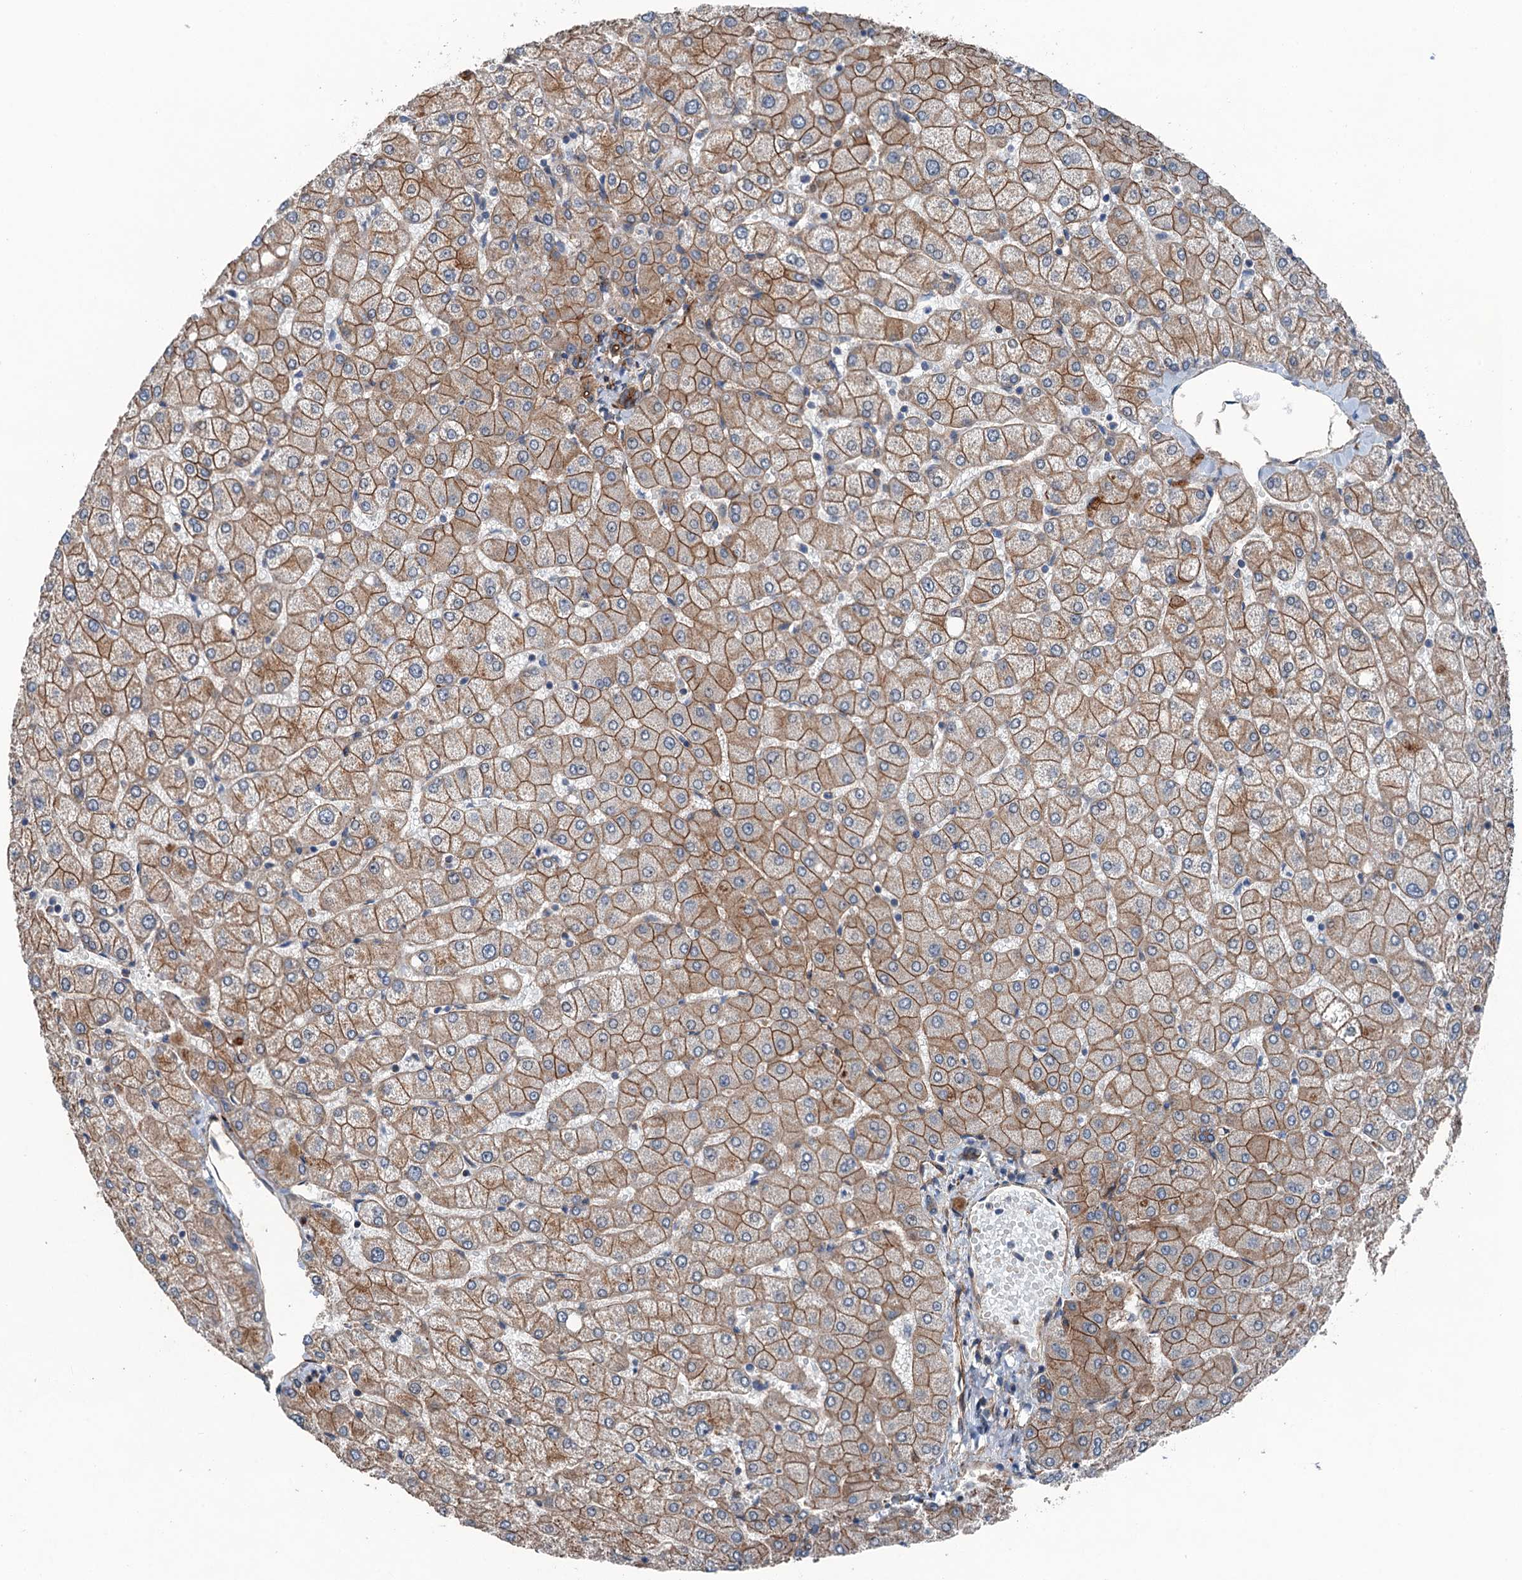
{"staining": {"intensity": "moderate", "quantity": ">75%", "location": "cytoplasmic/membranous"}, "tissue": "liver", "cell_type": "Cholangiocytes", "image_type": "normal", "snomed": [{"axis": "morphology", "description": "Normal tissue, NOS"}, {"axis": "topography", "description": "Liver"}], "caption": "Benign liver exhibits moderate cytoplasmic/membranous positivity in about >75% of cholangiocytes (DAB = brown stain, brightfield microscopy at high magnification)..", "gene": "NMRAL1", "patient": {"sex": "female", "age": 54}}